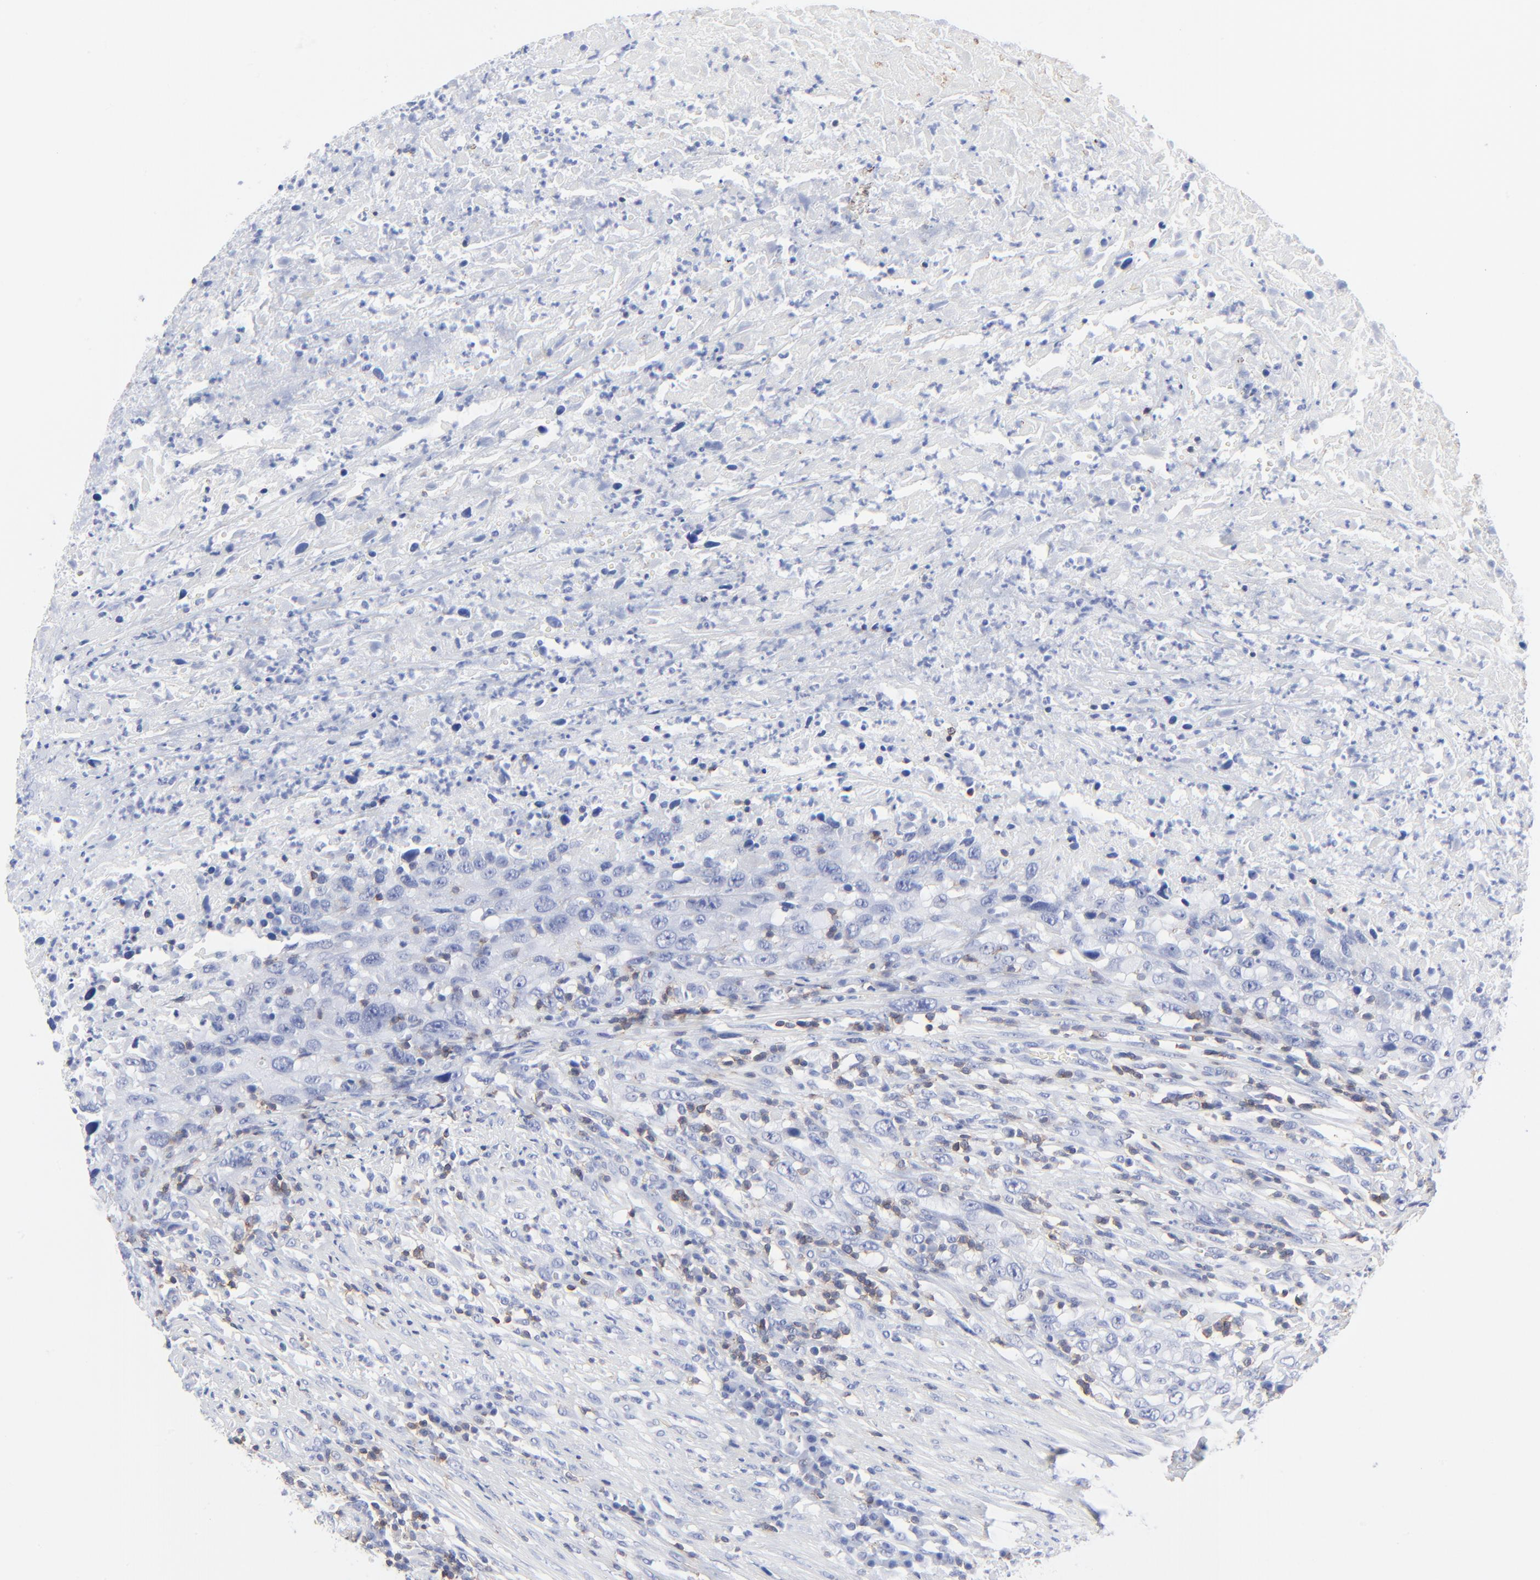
{"staining": {"intensity": "negative", "quantity": "none", "location": "none"}, "tissue": "urothelial cancer", "cell_type": "Tumor cells", "image_type": "cancer", "snomed": [{"axis": "morphology", "description": "Urothelial carcinoma, High grade"}, {"axis": "topography", "description": "Urinary bladder"}], "caption": "Urothelial carcinoma (high-grade) was stained to show a protein in brown. There is no significant expression in tumor cells. Nuclei are stained in blue.", "gene": "LCK", "patient": {"sex": "male", "age": 61}}